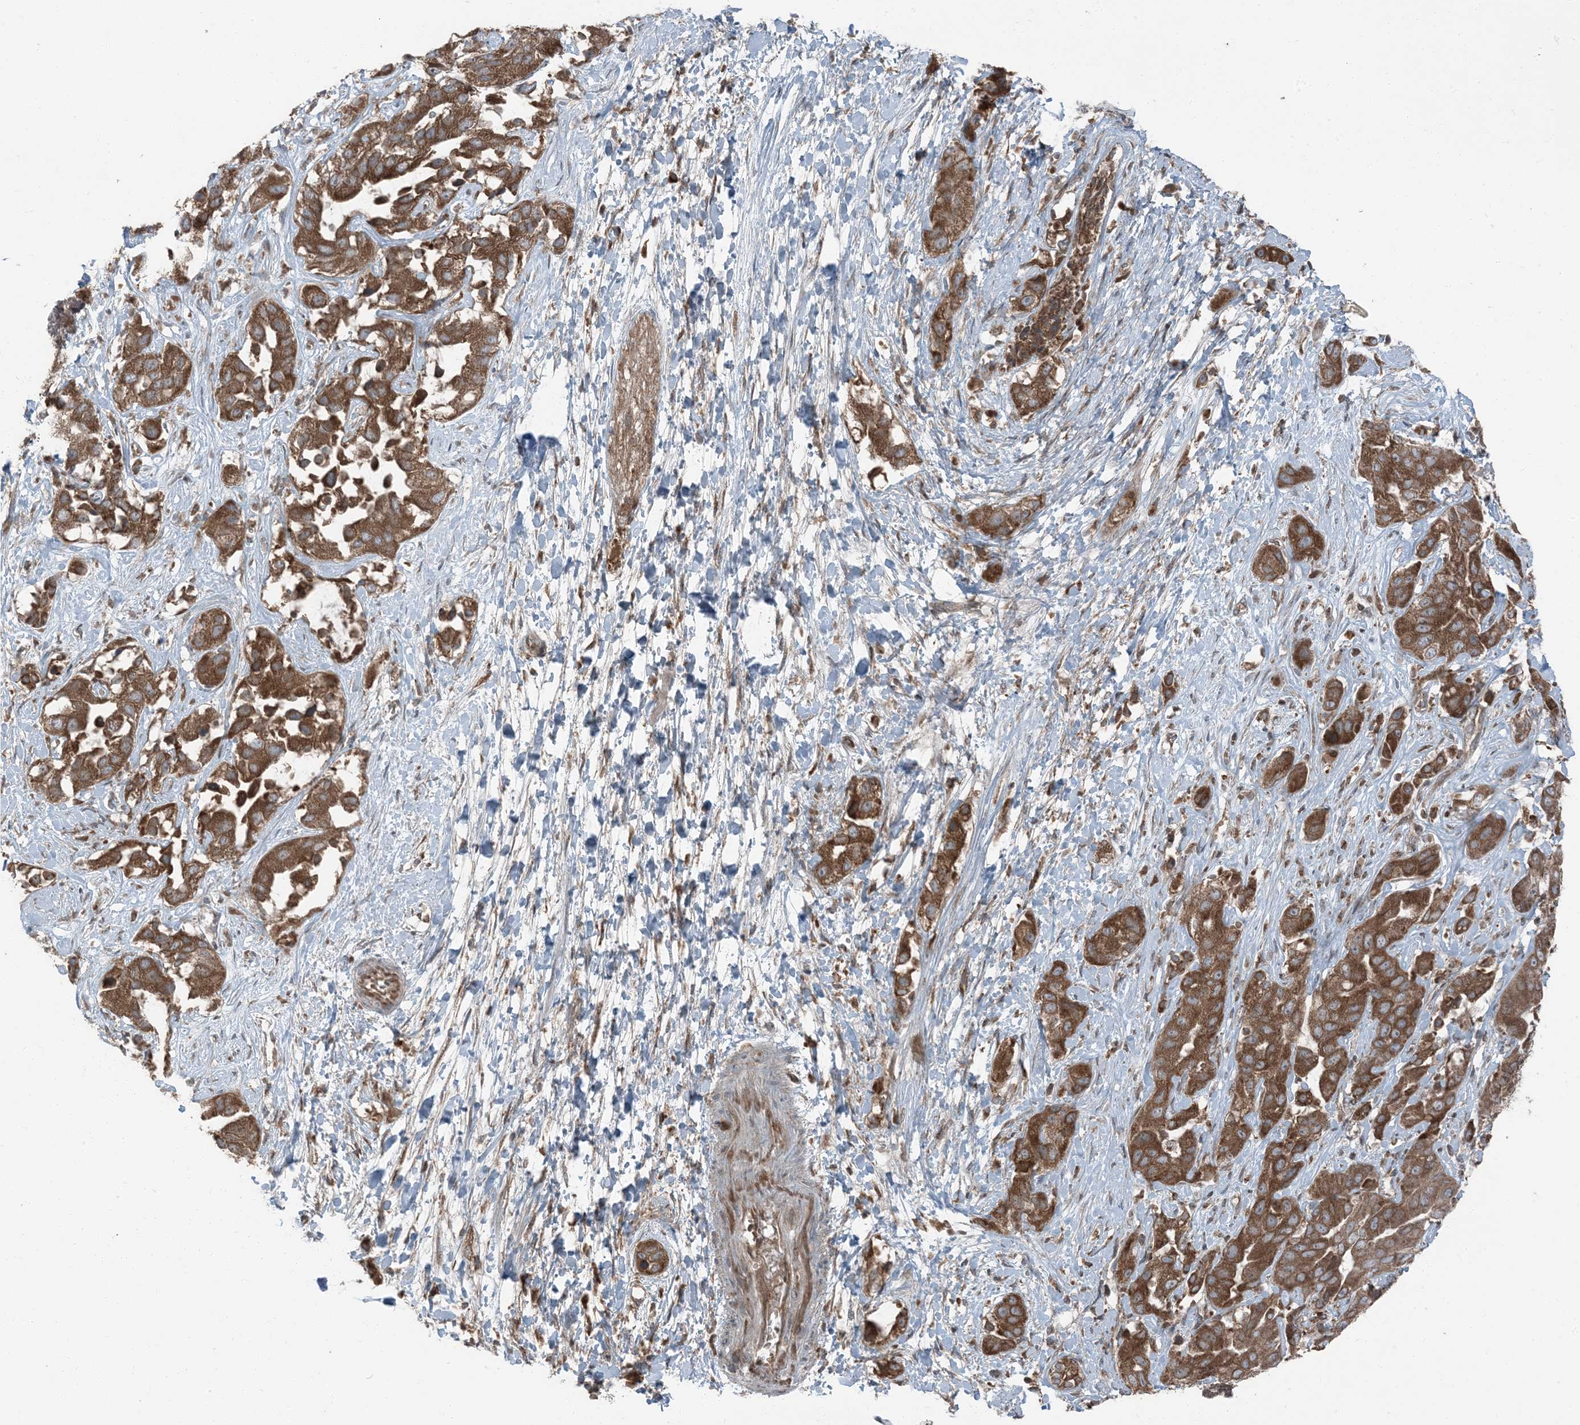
{"staining": {"intensity": "strong", "quantity": ">75%", "location": "cytoplasmic/membranous"}, "tissue": "liver cancer", "cell_type": "Tumor cells", "image_type": "cancer", "snomed": [{"axis": "morphology", "description": "Cholangiocarcinoma"}, {"axis": "topography", "description": "Liver"}], "caption": "Liver cancer (cholangiocarcinoma) stained with a brown dye exhibits strong cytoplasmic/membranous positive positivity in approximately >75% of tumor cells.", "gene": "RAB3GAP1", "patient": {"sex": "female", "age": 52}}